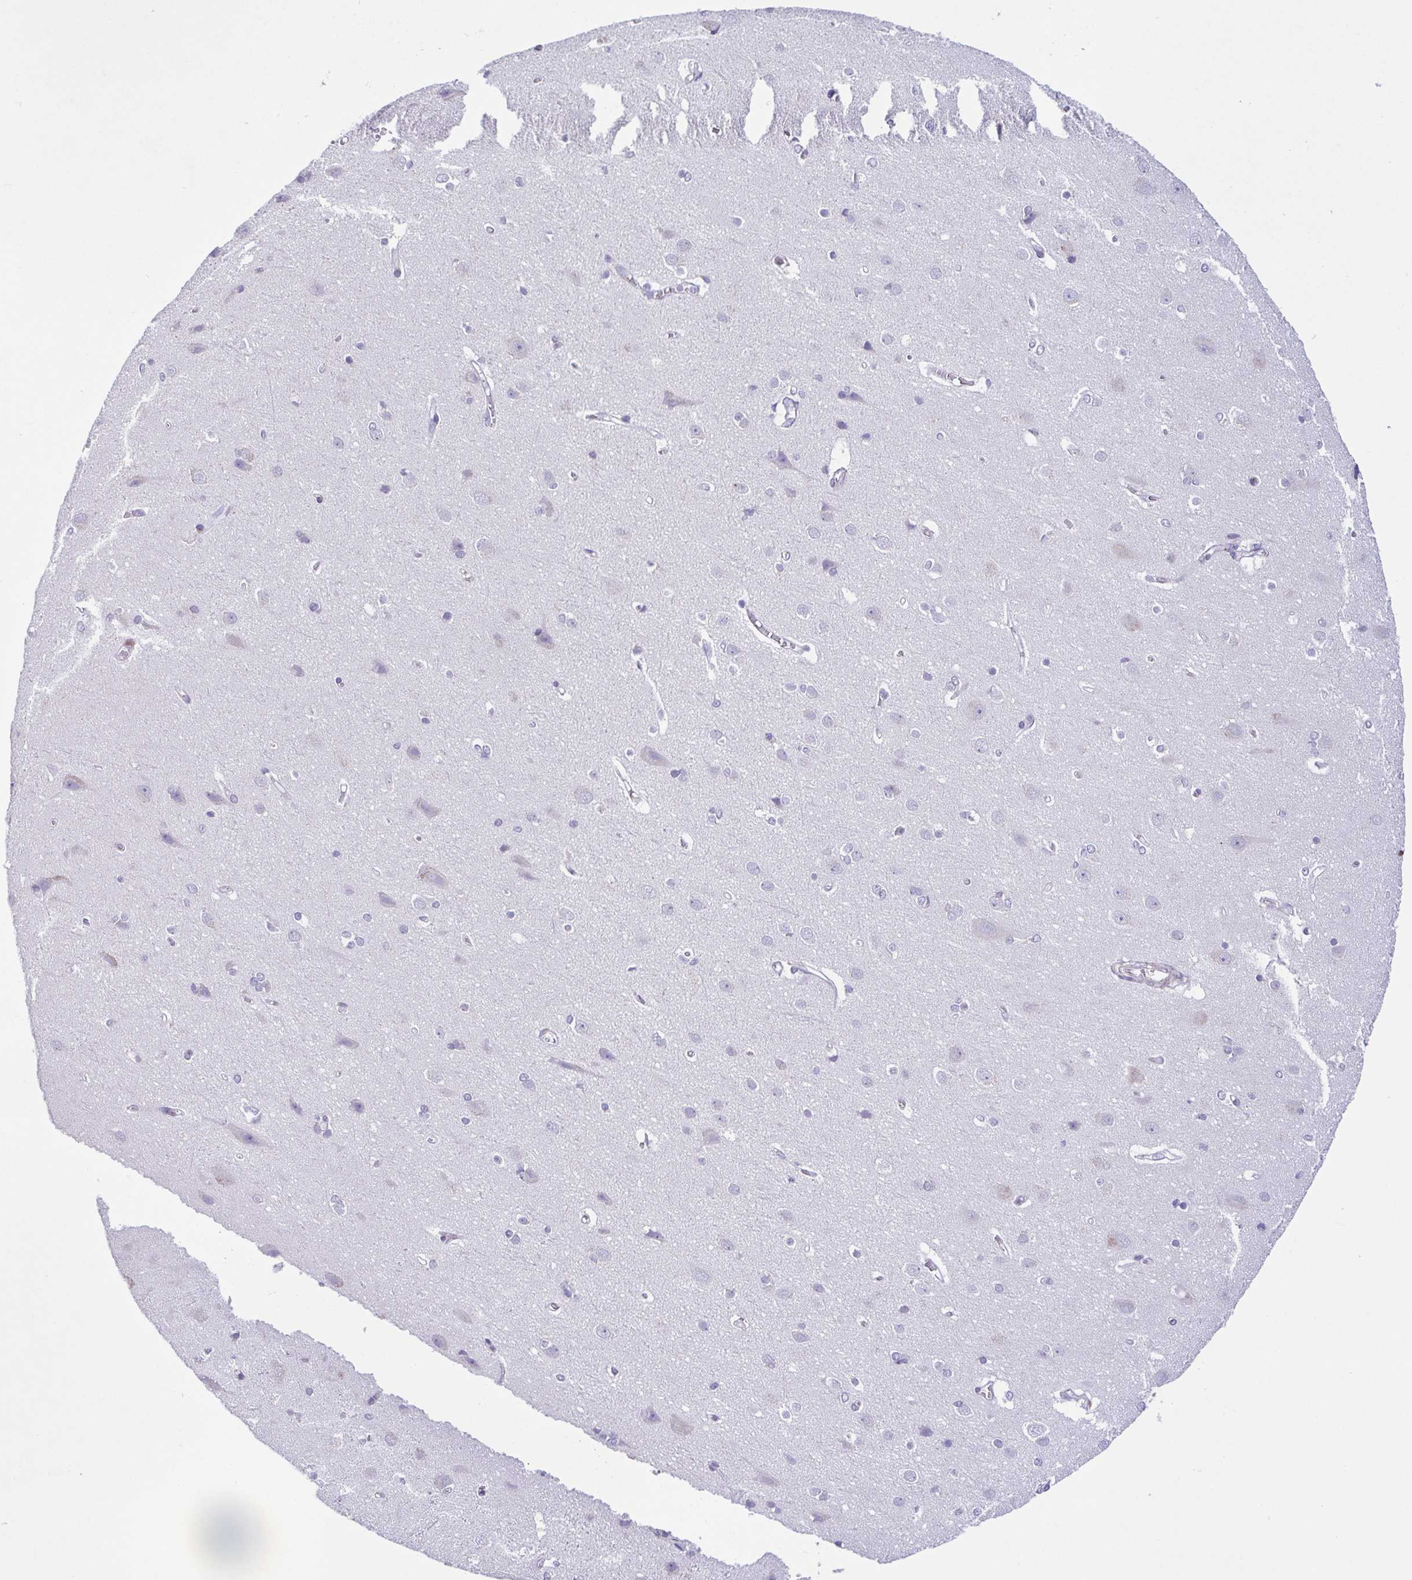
{"staining": {"intensity": "moderate", "quantity": "<25%", "location": "cytoplasmic/membranous"}, "tissue": "cerebral cortex", "cell_type": "Endothelial cells", "image_type": "normal", "snomed": [{"axis": "morphology", "description": "Normal tissue, NOS"}, {"axis": "topography", "description": "Cerebral cortex"}], "caption": "Immunohistochemistry (IHC) (DAB (3,3'-diaminobenzidine)) staining of unremarkable cerebral cortex shows moderate cytoplasmic/membranous protein expression in about <25% of endothelial cells. (DAB (3,3'-diaminobenzidine) IHC, brown staining for protein, blue staining for nuclei).", "gene": "COL17A1", "patient": {"sex": "male", "age": 37}}